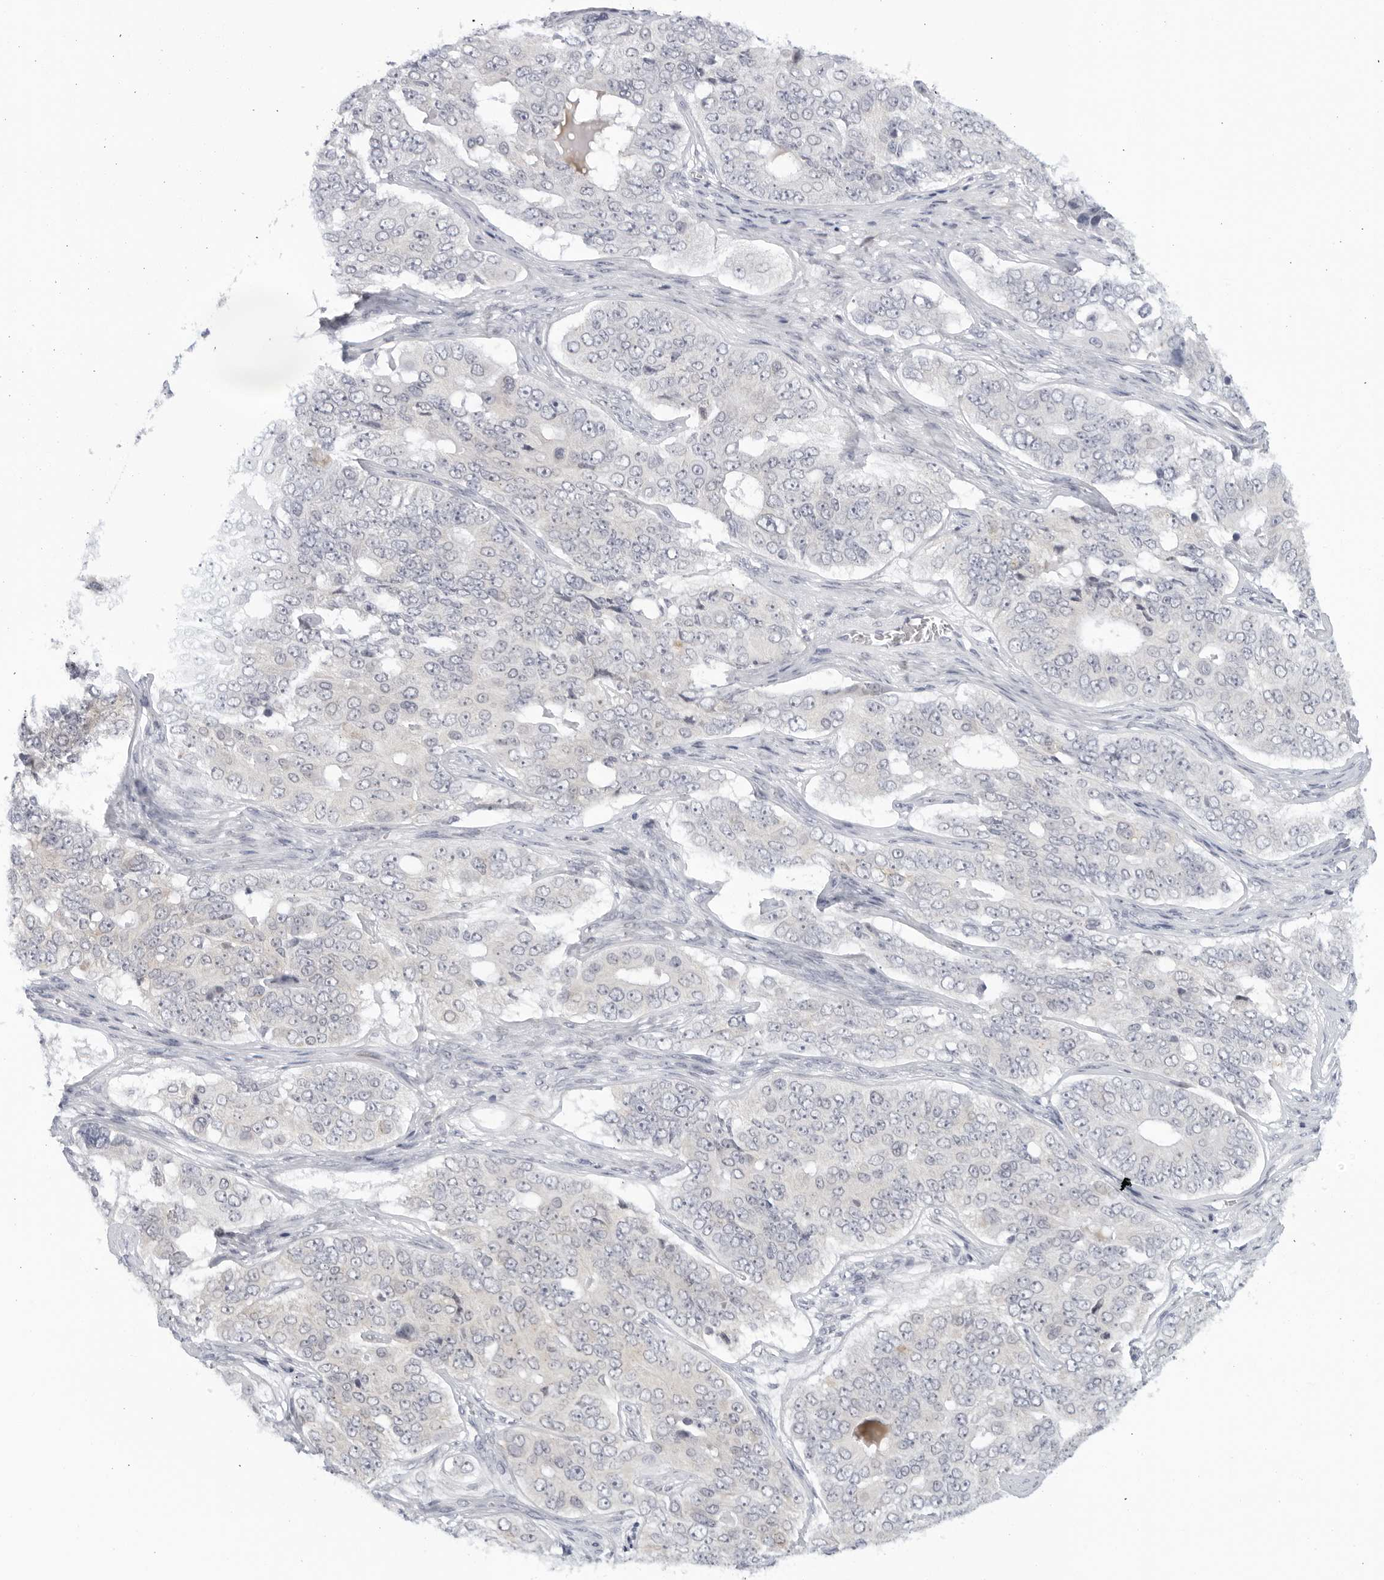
{"staining": {"intensity": "negative", "quantity": "none", "location": "none"}, "tissue": "ovarian cancer", "cell_type": "Tumor cells", "image_type": "cancer", "snomed": [{"axis": "morphology", "description": "Carcinoma, endometroid"}, {"axis": "topography", "description": "Ovary"}], "caption": "Photomicrograph shows no protein expression in tumor cells of ovarian cancer (endometroid carcinoma) tissue. (Brightfield microscopy of DAB (3,3'-diaminobenzidine) immunohistochemistry (IHC) at high magnification).", "gene": "WDTC1", "patient": {"sex": "female", "age": 51}}